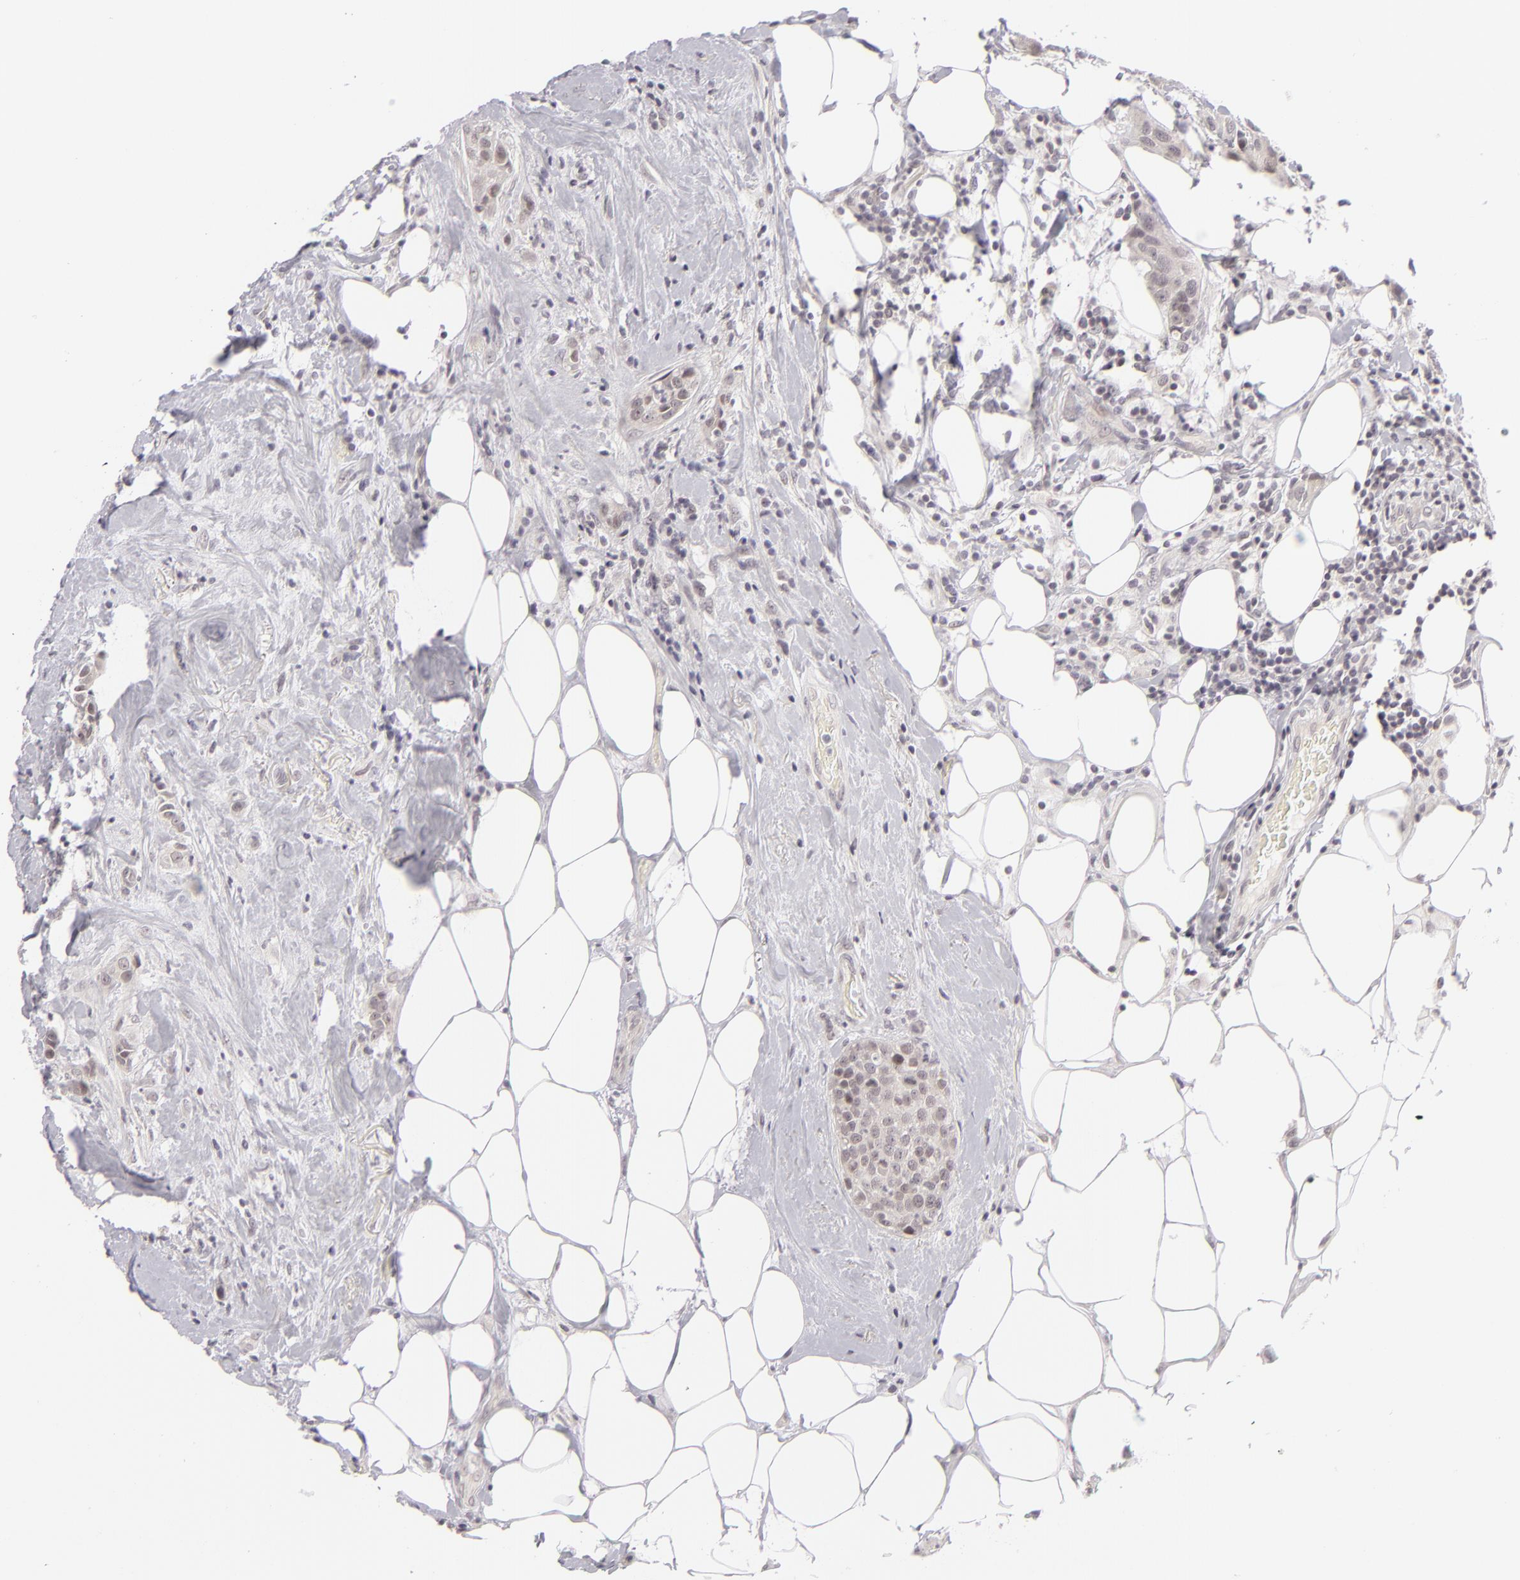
{"staining": {"intensity": "weak", "quantity": ">75%", "location": "cytoplasmic/membranous"}, "tissue": "breast cancer", "cell_type": "Tumor cells", "image_type": "cancer", "snomed": [{"axis": "morphology", "description": "Duct carcinoma"}, {"axis": "topography", "description": "Breast"}], "caption": "DAB immunohistochemical staining of human infiltrating ductal carcinoma (breast) reveals weak cytoplasmic/membranous protein staining in approximately >75% of tumor cells.", "gene": "DLG3", "patient": {"sex": "female", "age": 45}}